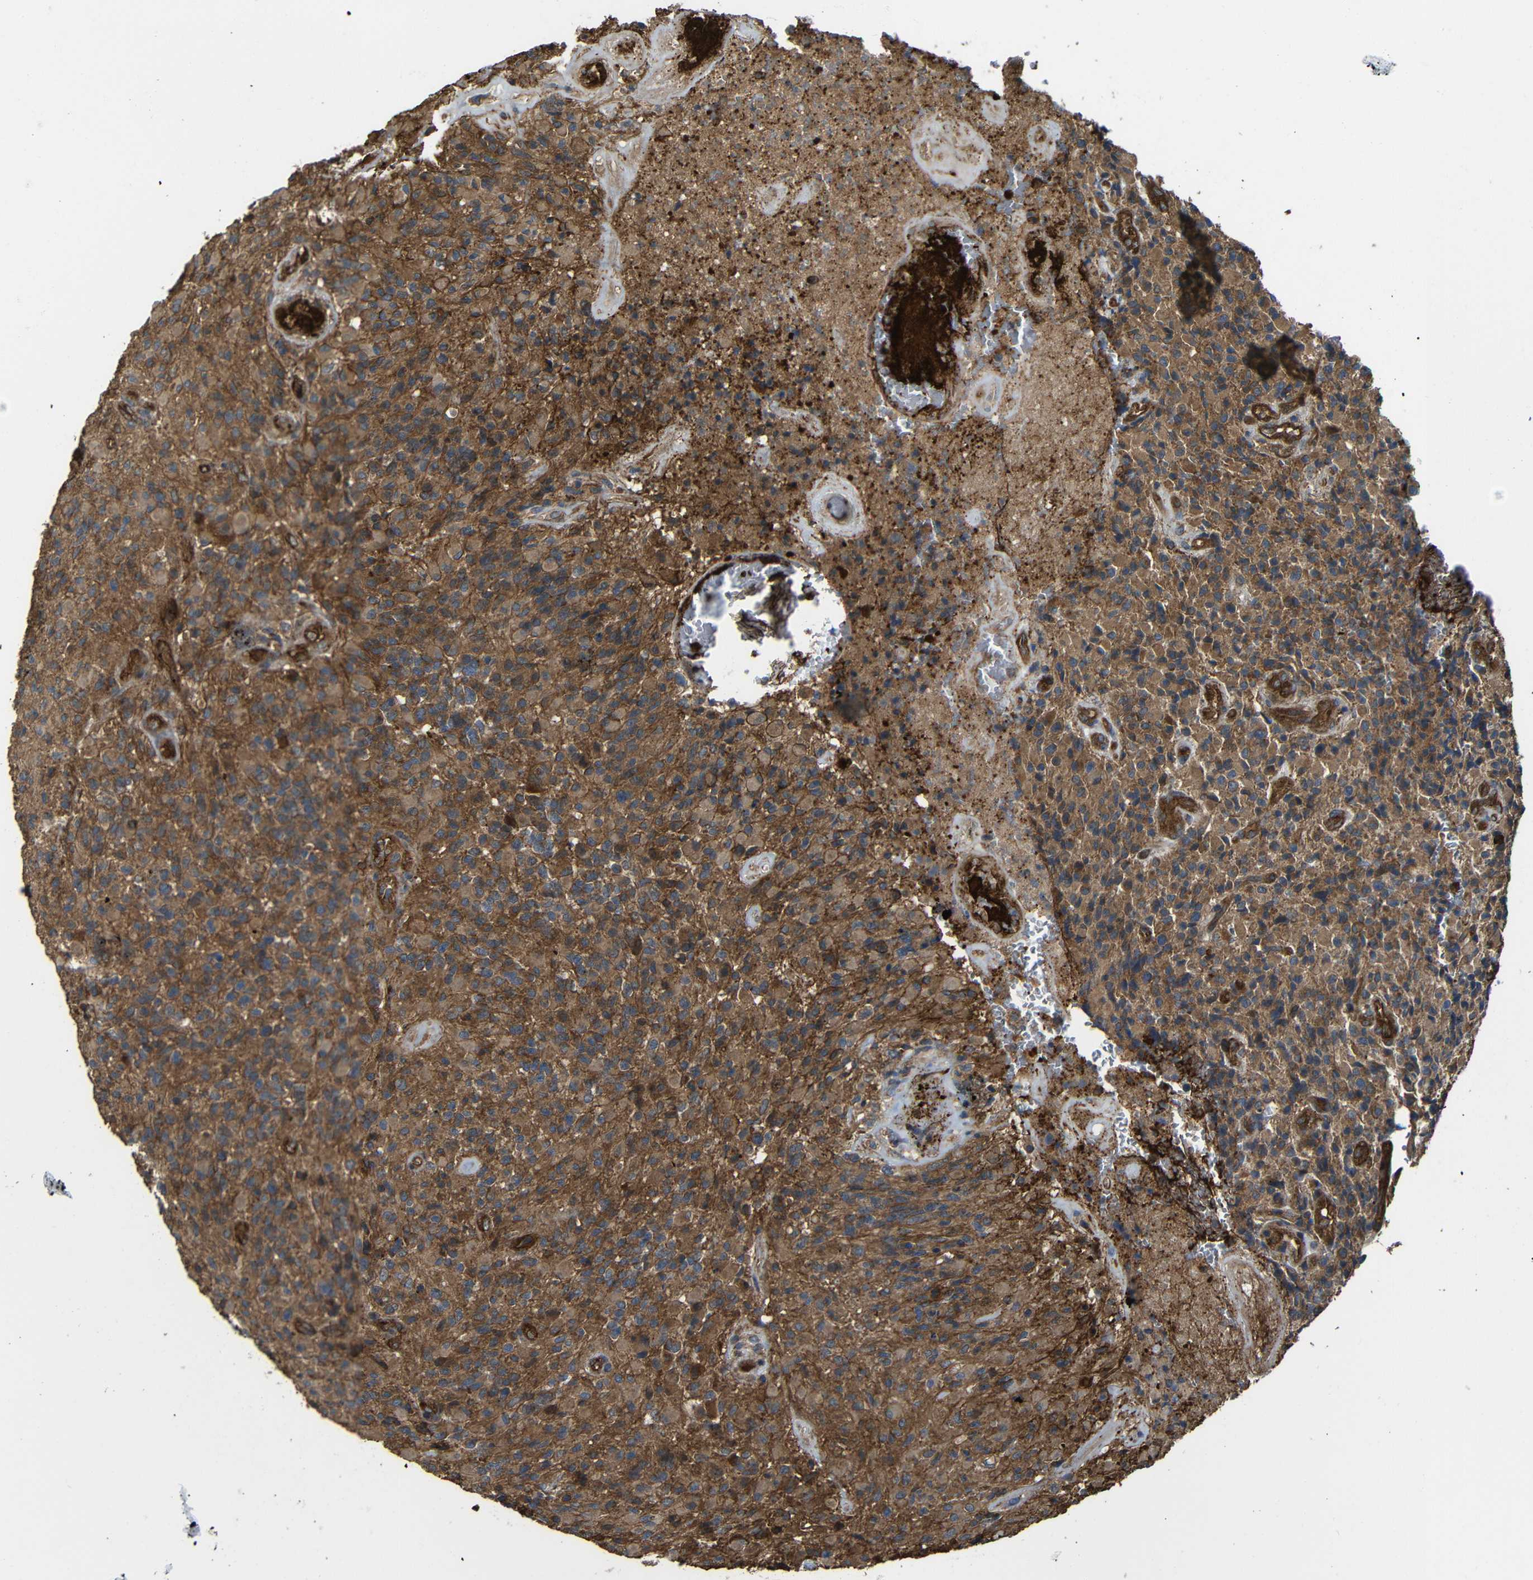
{"staining": {"intensity": "moderate", "quantity": ">75%", "location": "cytoplasmic/membranous"}, "tissue": "glioma", "cell_type": "Tumor cells", "image_type": "cancer", "snomed": [{"axis": "morphology", "description": "Glioma, malignant, High grade"}, {"axis": "topography", "description": "Brain"}], "caption": "IHC image of neoplastic tissue: human glioma stained using immunohistochemistry displays medium levels of moderate protein expression localized specifically in the cytoplasmic/membranous of tumor cells, appearing as a cytoplasmic/membranous brown color.", "gene": "PTCH1", "patient": {"sex": "male", "age": 71}}